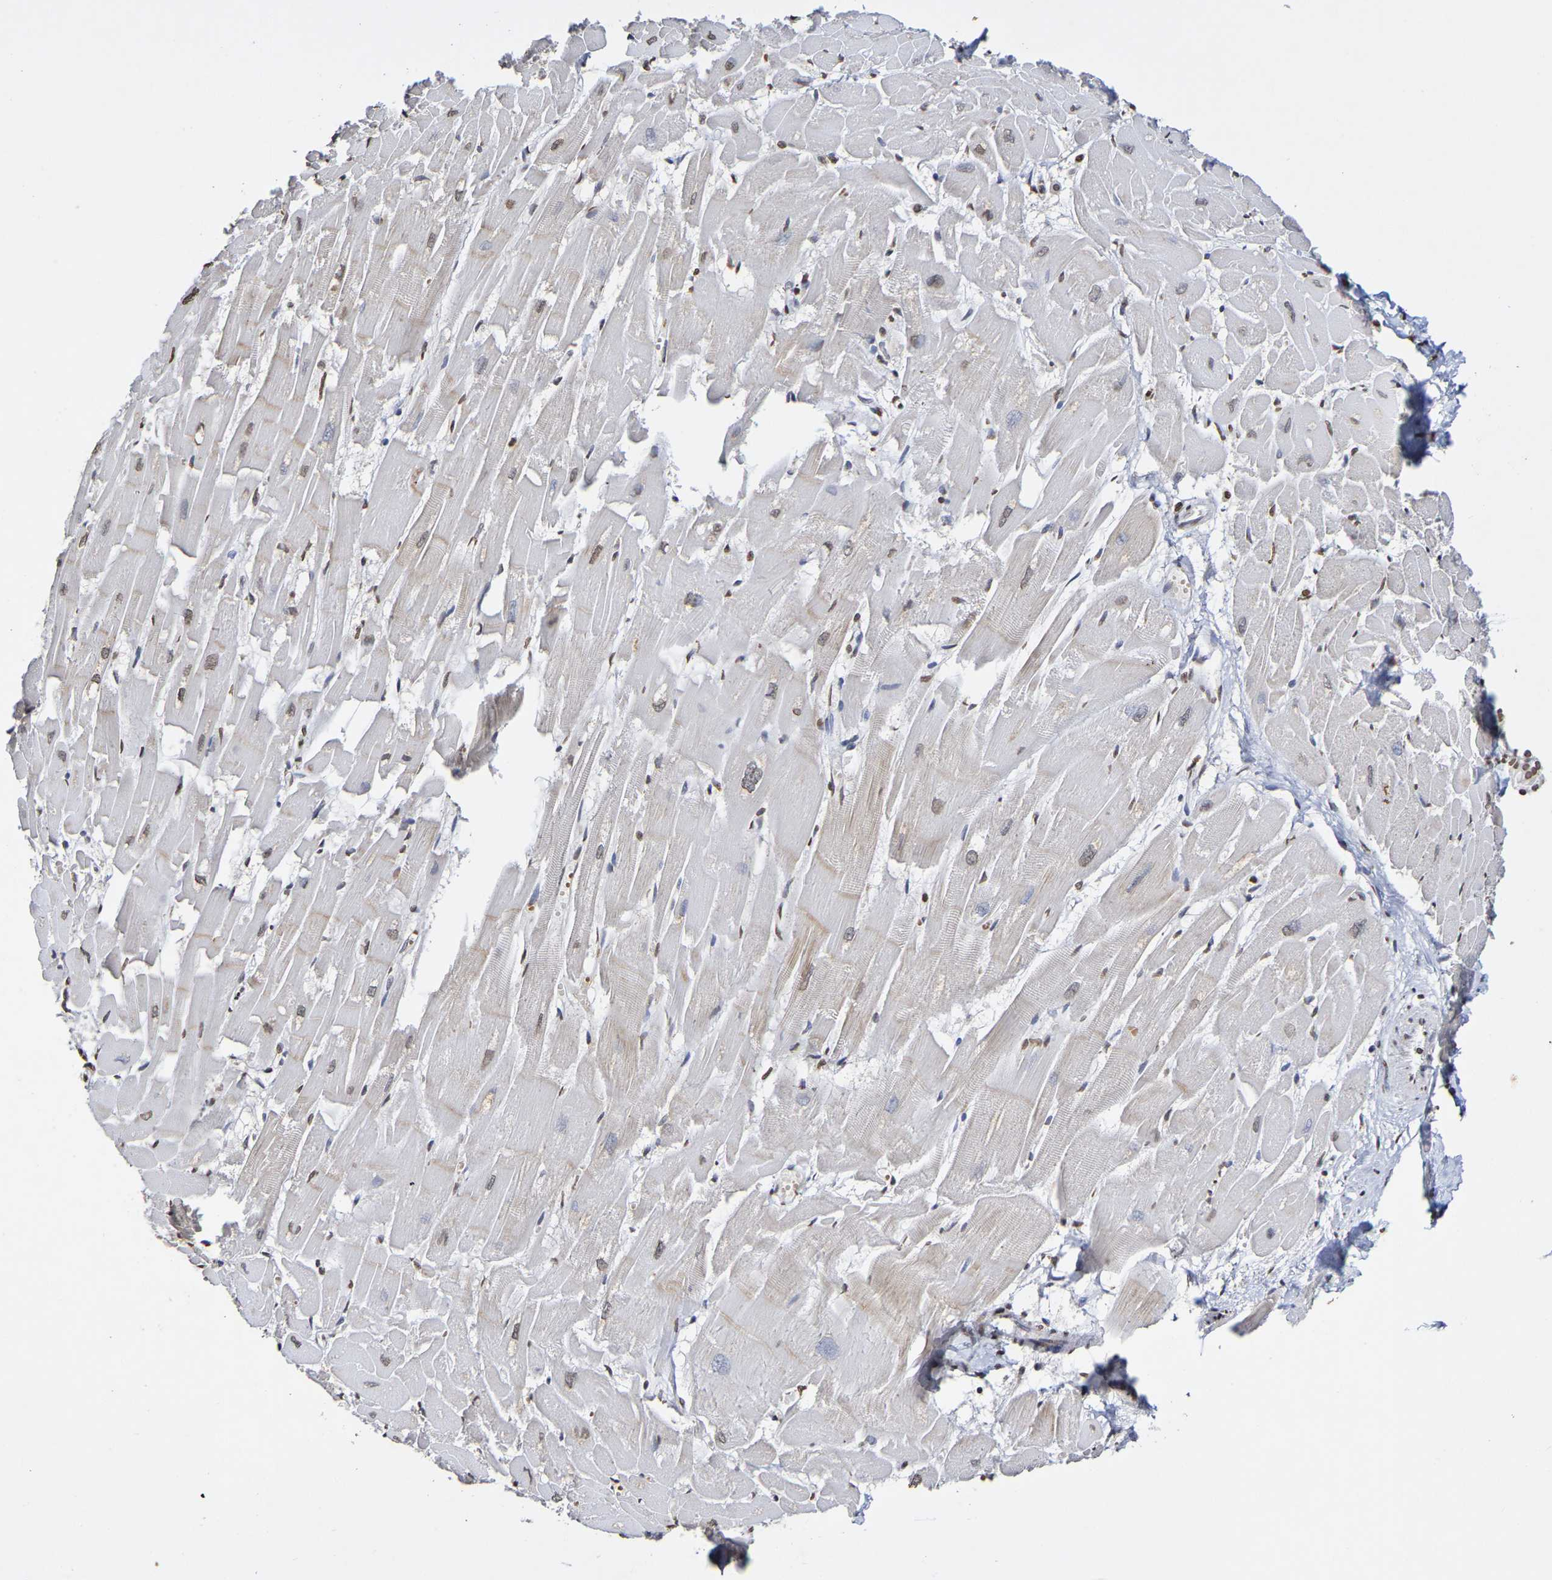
{"staining": {"intensity": "weak", "quantity": ">75%", "location": "nuclear"}, "tissue": "heart muscle", "cell_type": "Cardiomyocytes", "image_type": "normal", "snomed": [{"axis": "morphology", "description": "Normal tissue, NOS"}, {"axis": "topography", "description": "Heart"}], "caption": "About >75% of cardiomyocytes in unremarkable heart muscle exhibit weak nuclear protein positivity as visualized by brown immunohistochemical staining.", "gene": "ATF4", "patient": {"sex": "female", "age": 19}}